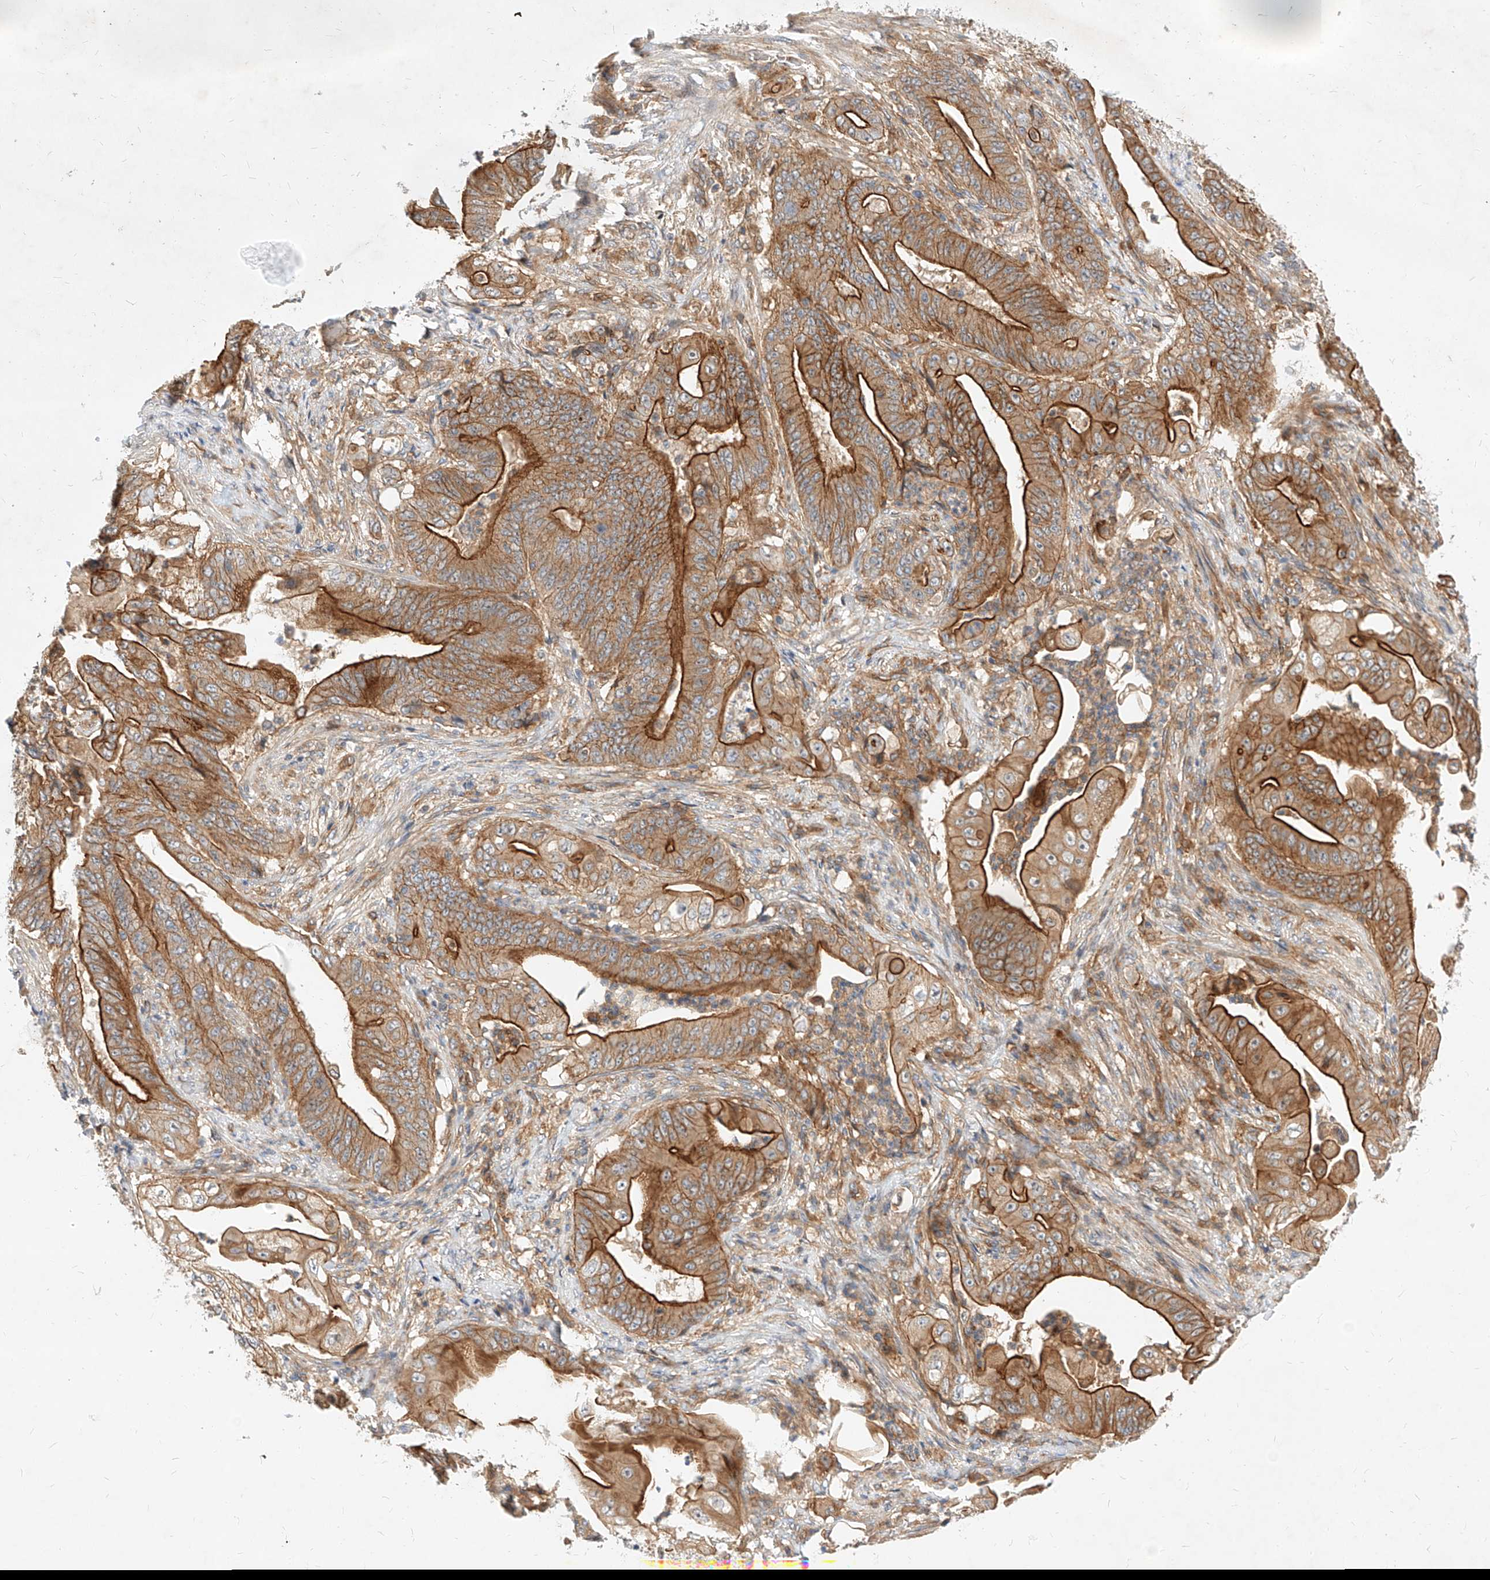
{"staining": {"intensity": "moderate", "quantity": ">75%", "location": "cytoplasmic/membranous"}, "tissue": "stomach cancer", "cell_type": "Tumor cells", "image_type": "cancer", "snomed": [{"axis": "morphology", "description": "Adenocarcinoma, NOS"}, {"axis": "topography", "description": "Stomach"}], "caption": "A brown stain shows moderate cytoplasmic/membranous expression of a protein in adenocarcinoma (stomach) tumor cells.", "gene": "NFAM1", "patient": {"sex": "female", "age": 73}}